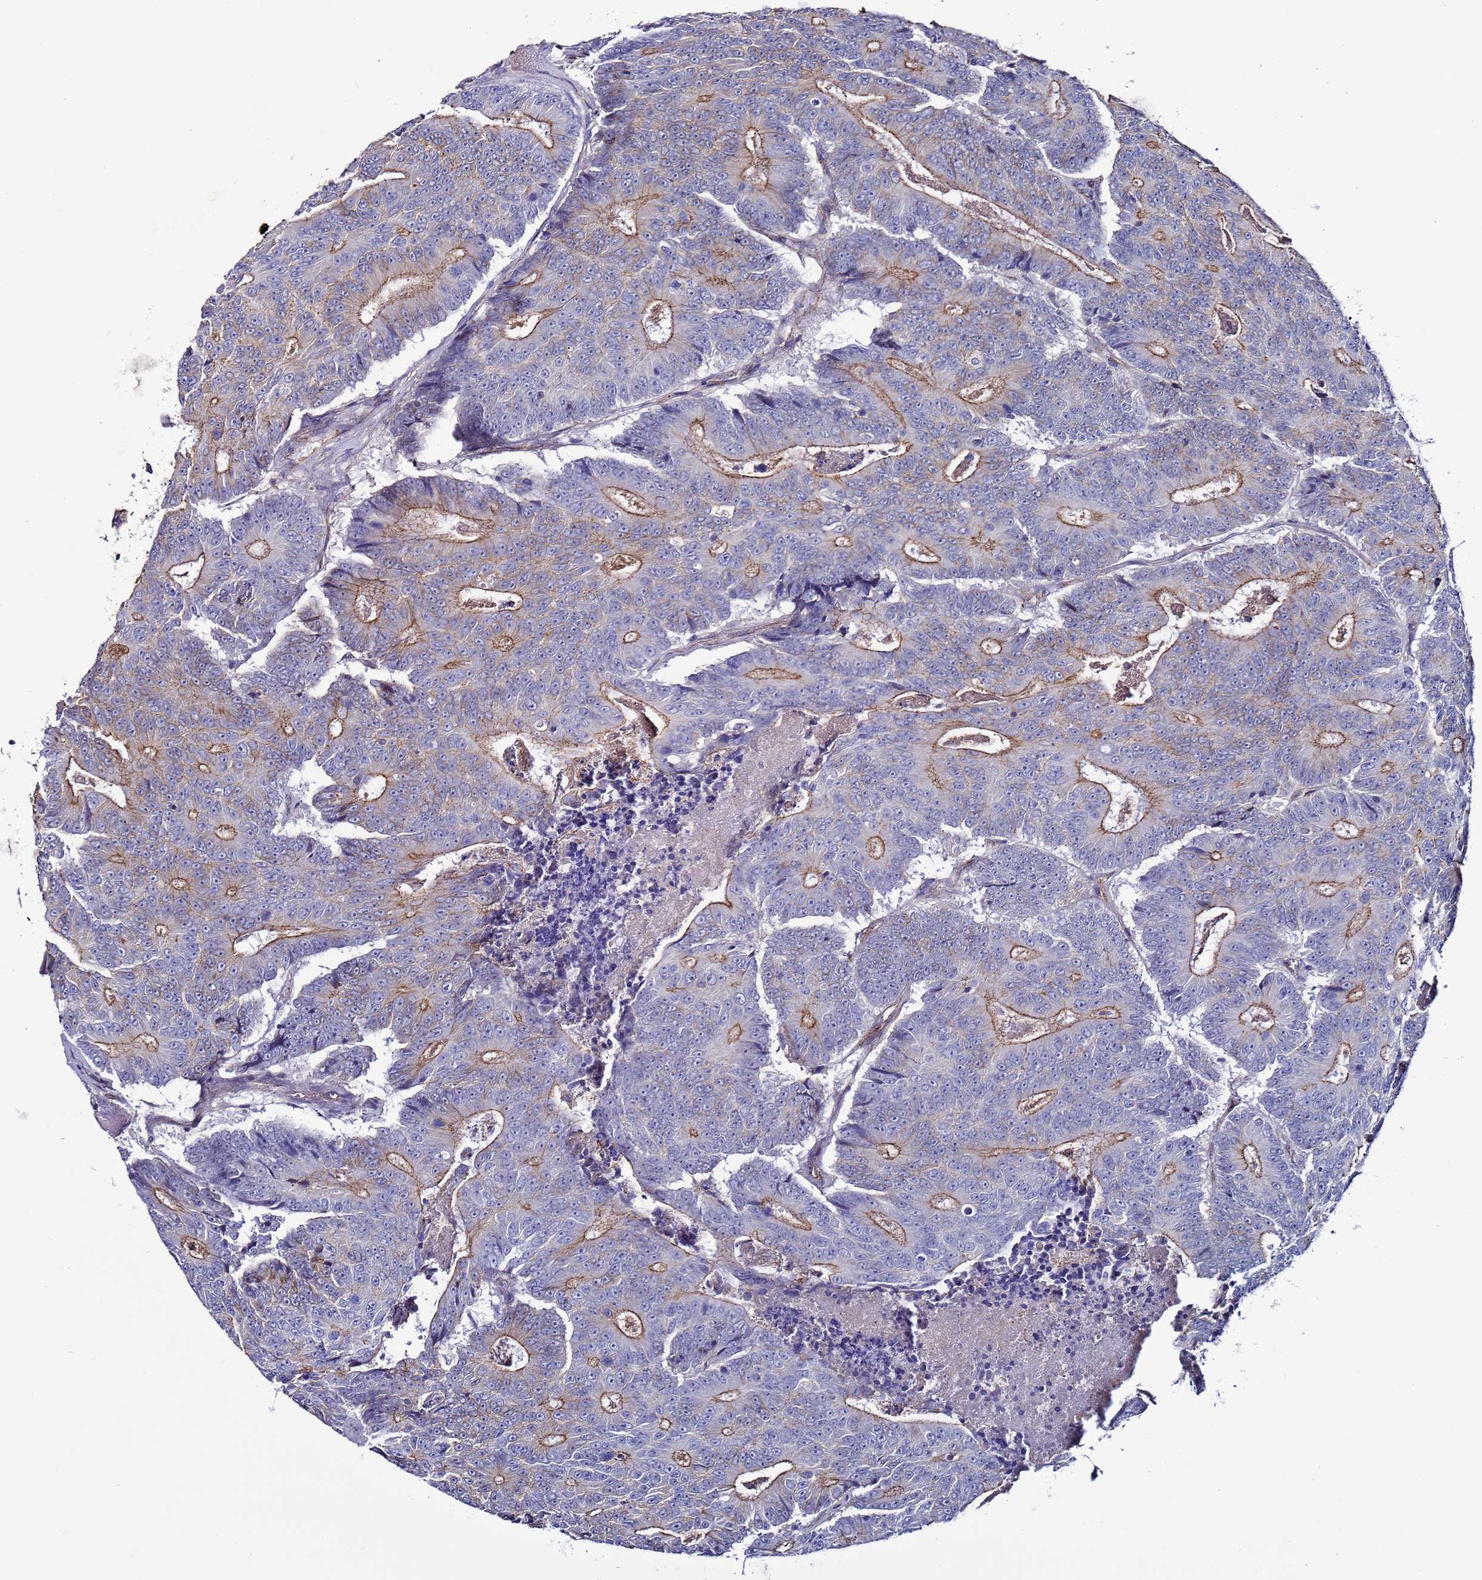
{"staining": {"intensity": "moderate", "quantity": "<25%", "location": "cytoplasmic/membranous"}, "tissue": "colorectal cancer", "cell_type": "Tumor cells", "image_type": "cancer", "snomed": [{"axis": "morphology", "description": "Adenocarcinoma, NOS"}, {"axis": "topography", "description": "Colon"}], "caption": "Brown immunohistochemical staining in human colorectal adenocarcinoma reveals moderate cytoplasmic/membranous expression in approximately <25% of tumor cells. The protein of interest is shown in brown color, while the nuclei are stained blue.", "gene": "TENM3", "patient": {"sex": "male", "age": 83}}